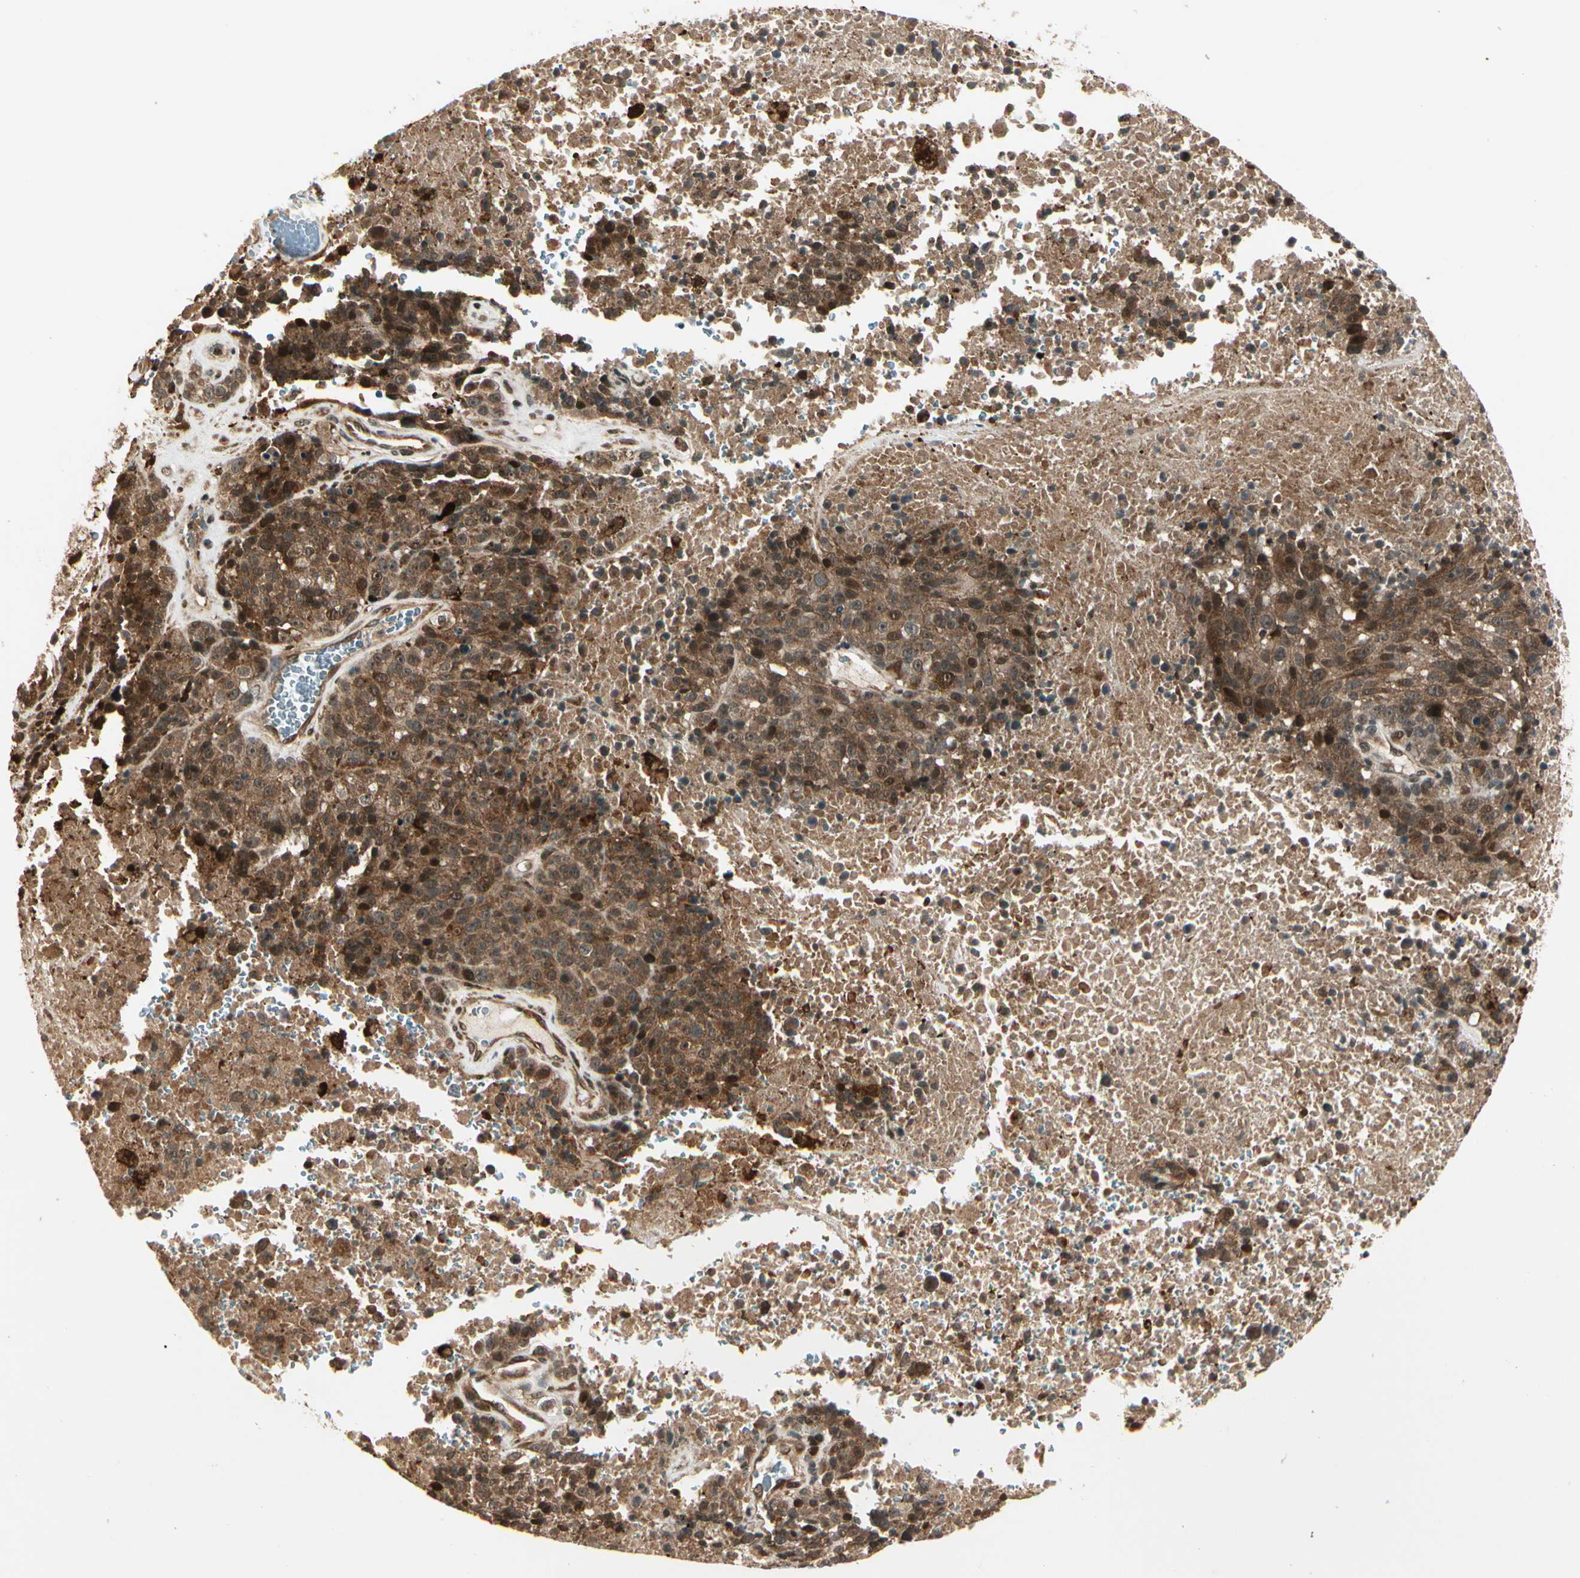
{"staining": {"intensity": "moderate", "quantity": ">75%", "location": "cytoplasmic/membranous"}, "tissue": "melanoma", "cell_type": "Tumor cells", "image_type": "cancer", "snomed": [{"axis": "morphology", "description": "Malignant melanoma, Metastatic site"}, {"axis": "topography", "description": "Cerebral cortex"}], "caption": "Human melanoma stained with a protein marker demonstrates moderate staining in tumor cells.", "gene": "GLUL", "patient": {"sex": "female", "age": 52}}